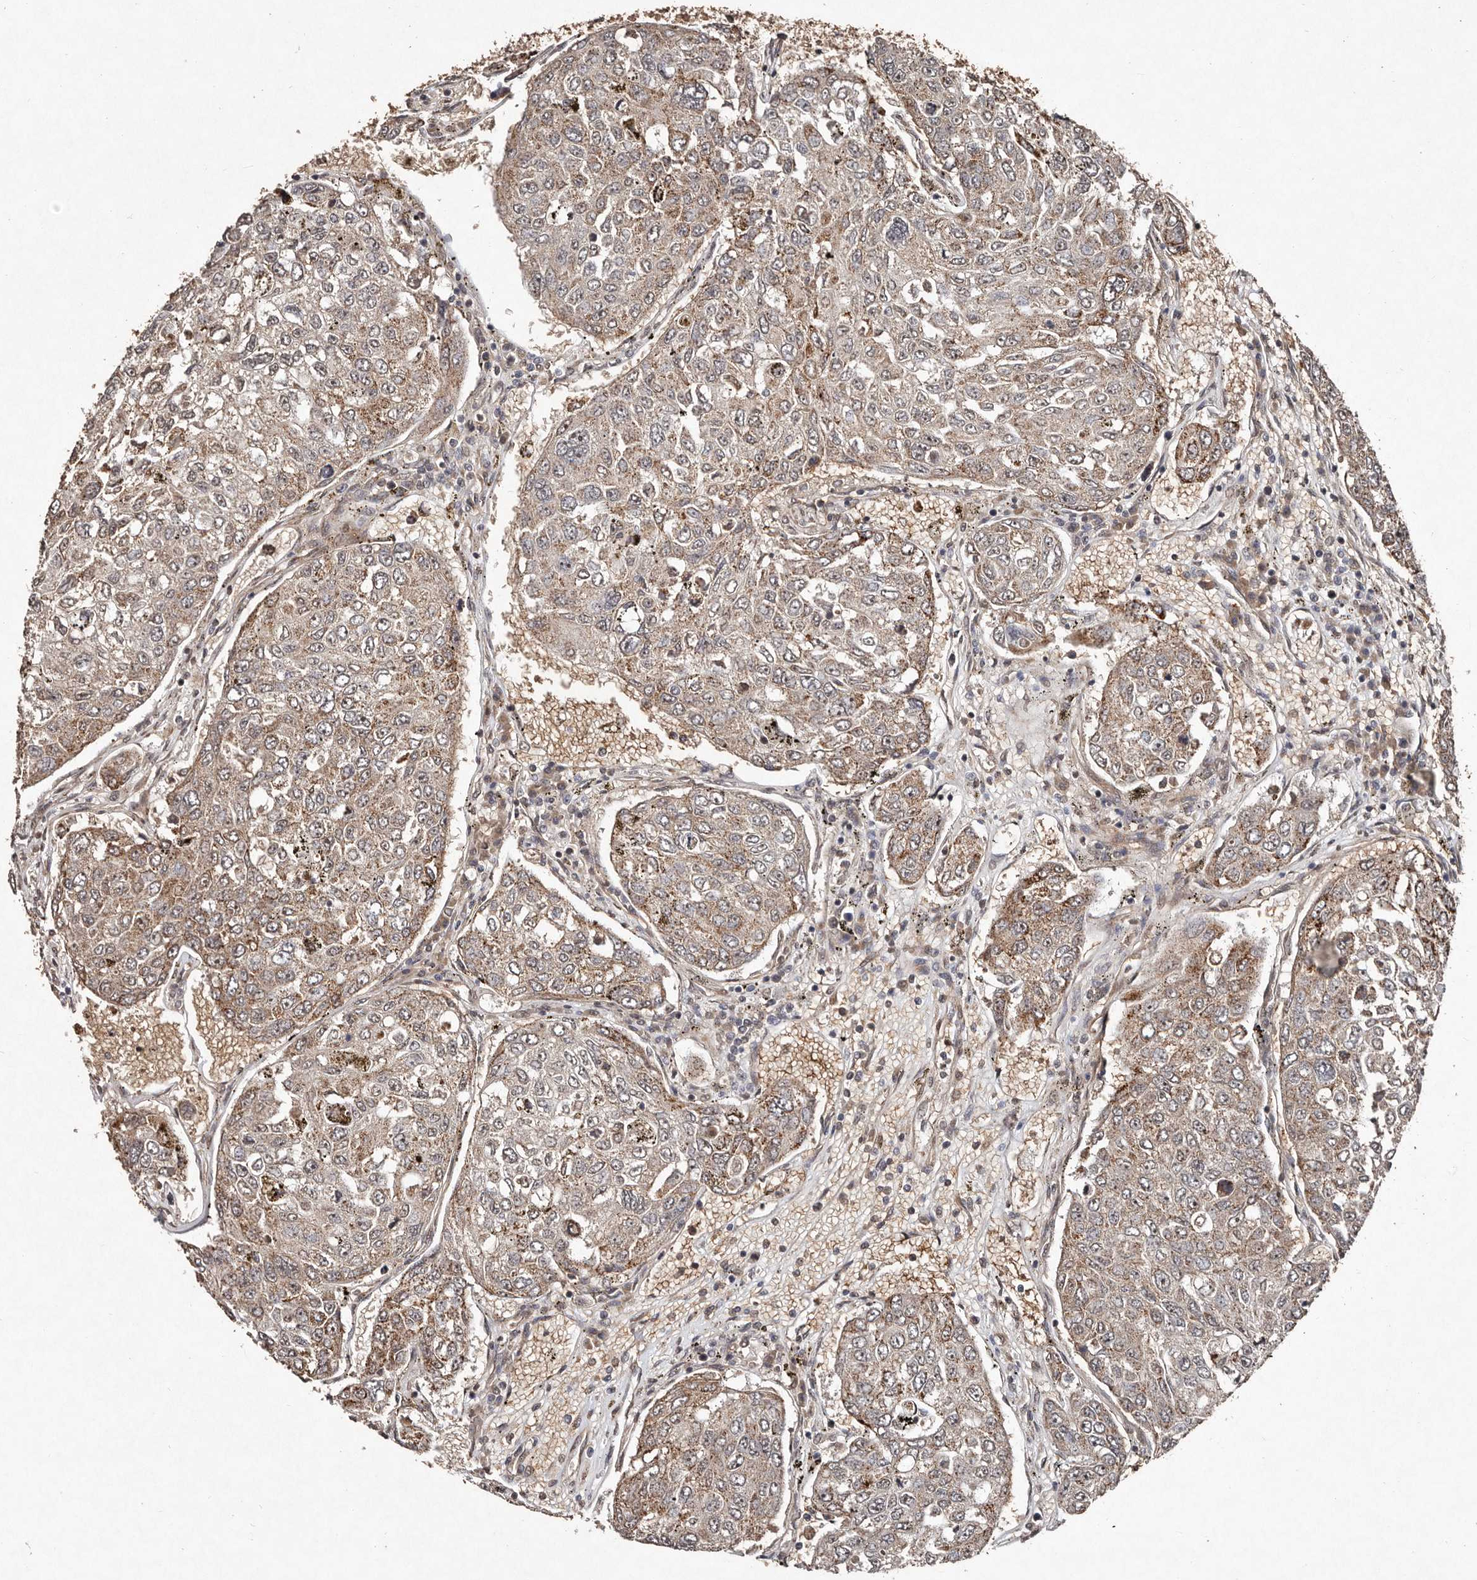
{"staining": {"intensity": "moderate", "quantity": ">75%", "location": "cytoplasmic/membranous"}, "tissue": "urothelial cancer", "cell_type": "Tumor cells", "image_type": "cancer", "snomed": [{"axis": "morphology", "description": "Urothelial carcinoma, High grade"}, {"axis": "topography", "description": "Lymph node"}, {"axis": "topography", "description": "Urinary bladder"}], "caption": "Immunohistochemical staining of high-grade urothelial carcinoma reveals medium levels of moderate cytoplasmic/membranous protein expression in about >75% of tumor cells.", "gene": "DIP2C", "patient": {"sex": "male", "age": 51}}